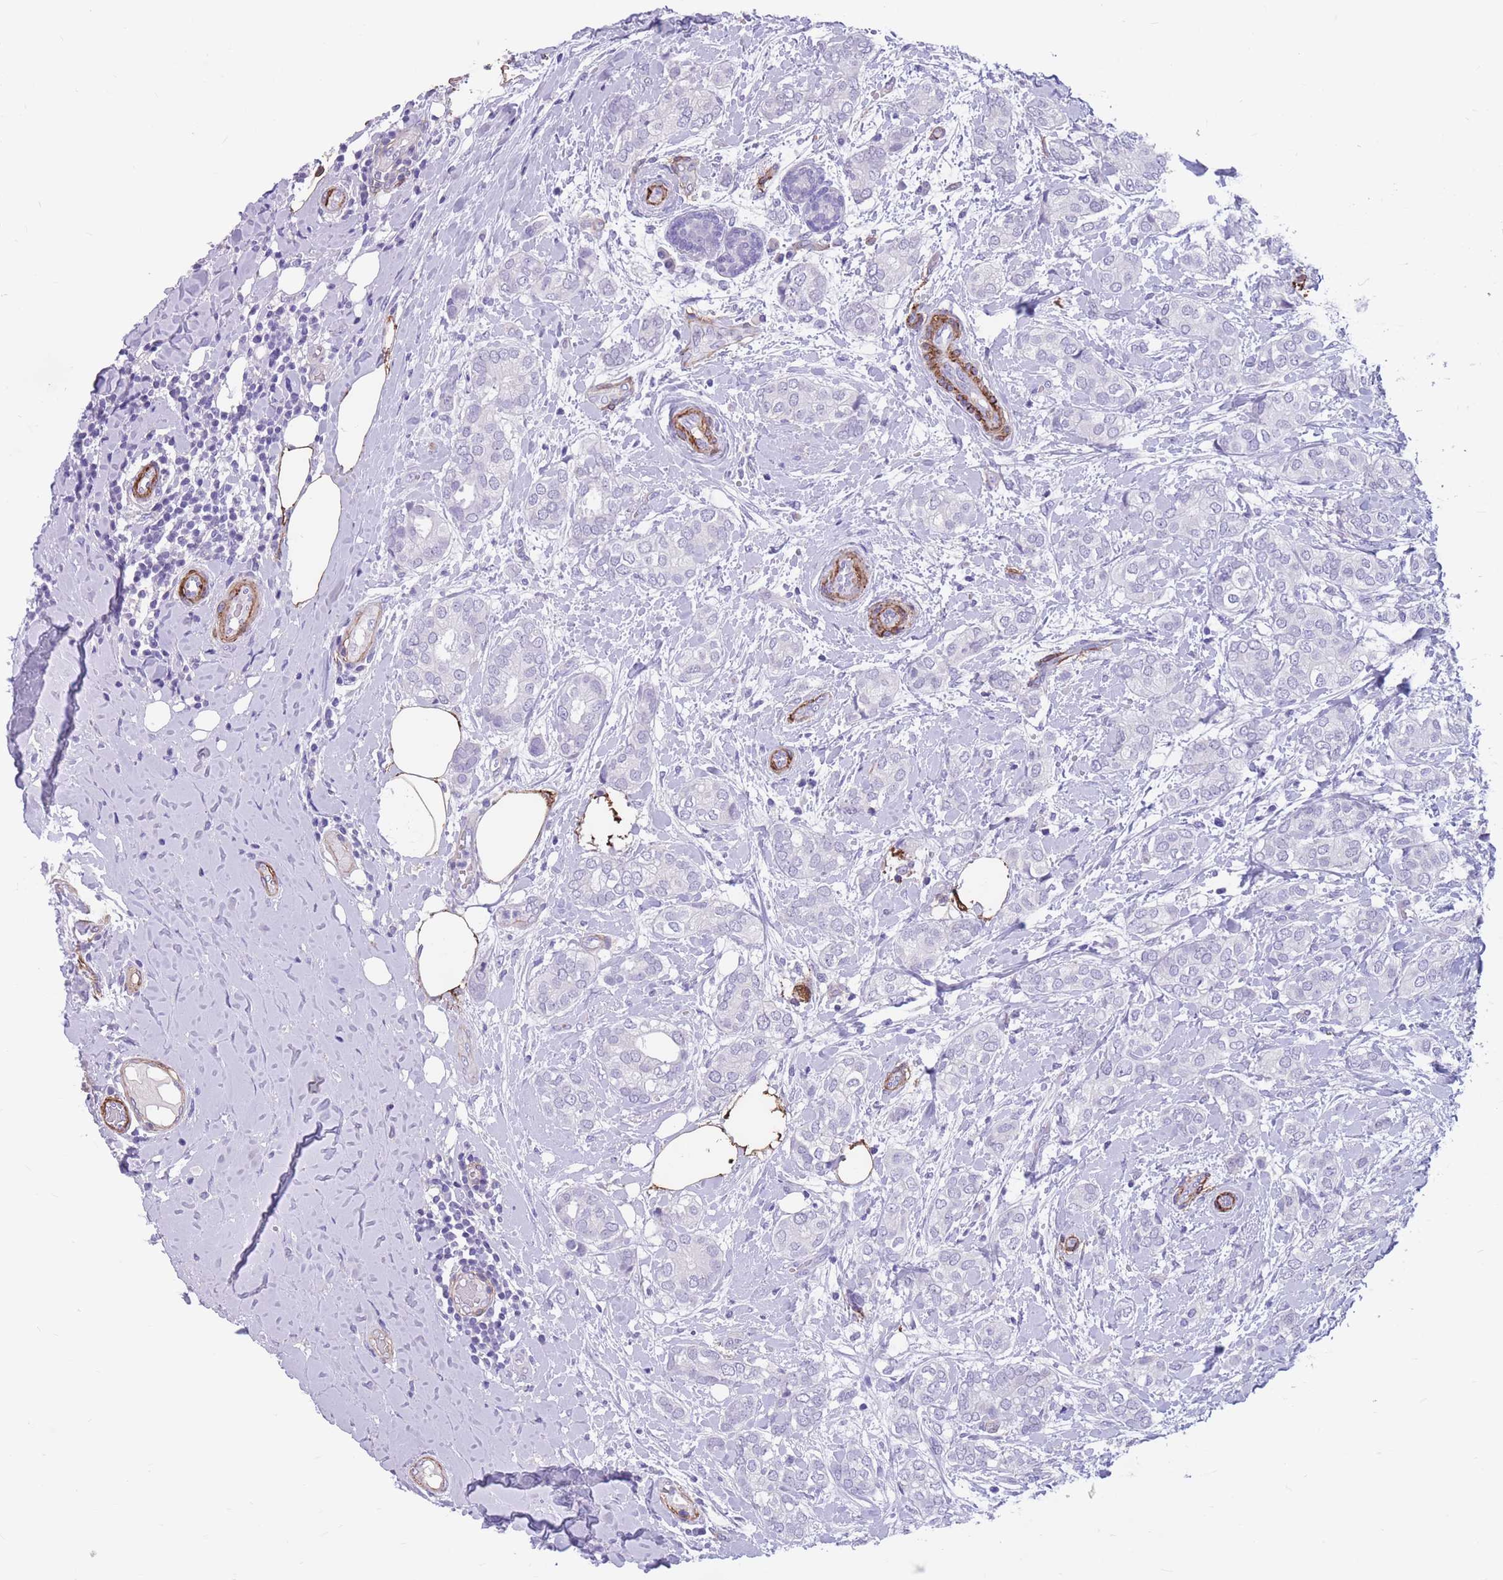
{"staining": {"intensity": "negative", "quantity": "none", "location": "none"}, "tissue": "breast cancer", "cell_type": "Tumor cells", "image_type": "cancer", "snomed": [{"axis": "morphology", "description": "Duct carcinoma"}, {"axis": "topography", "description": "Breast"}], "caption": "Intraductal carcinoma (breast) stained for a protein using immunohistochemistry (IHC) displays no expression tumor cells.", "gene": "DPYD", "patient": {"sex": "female", "age": 73}}